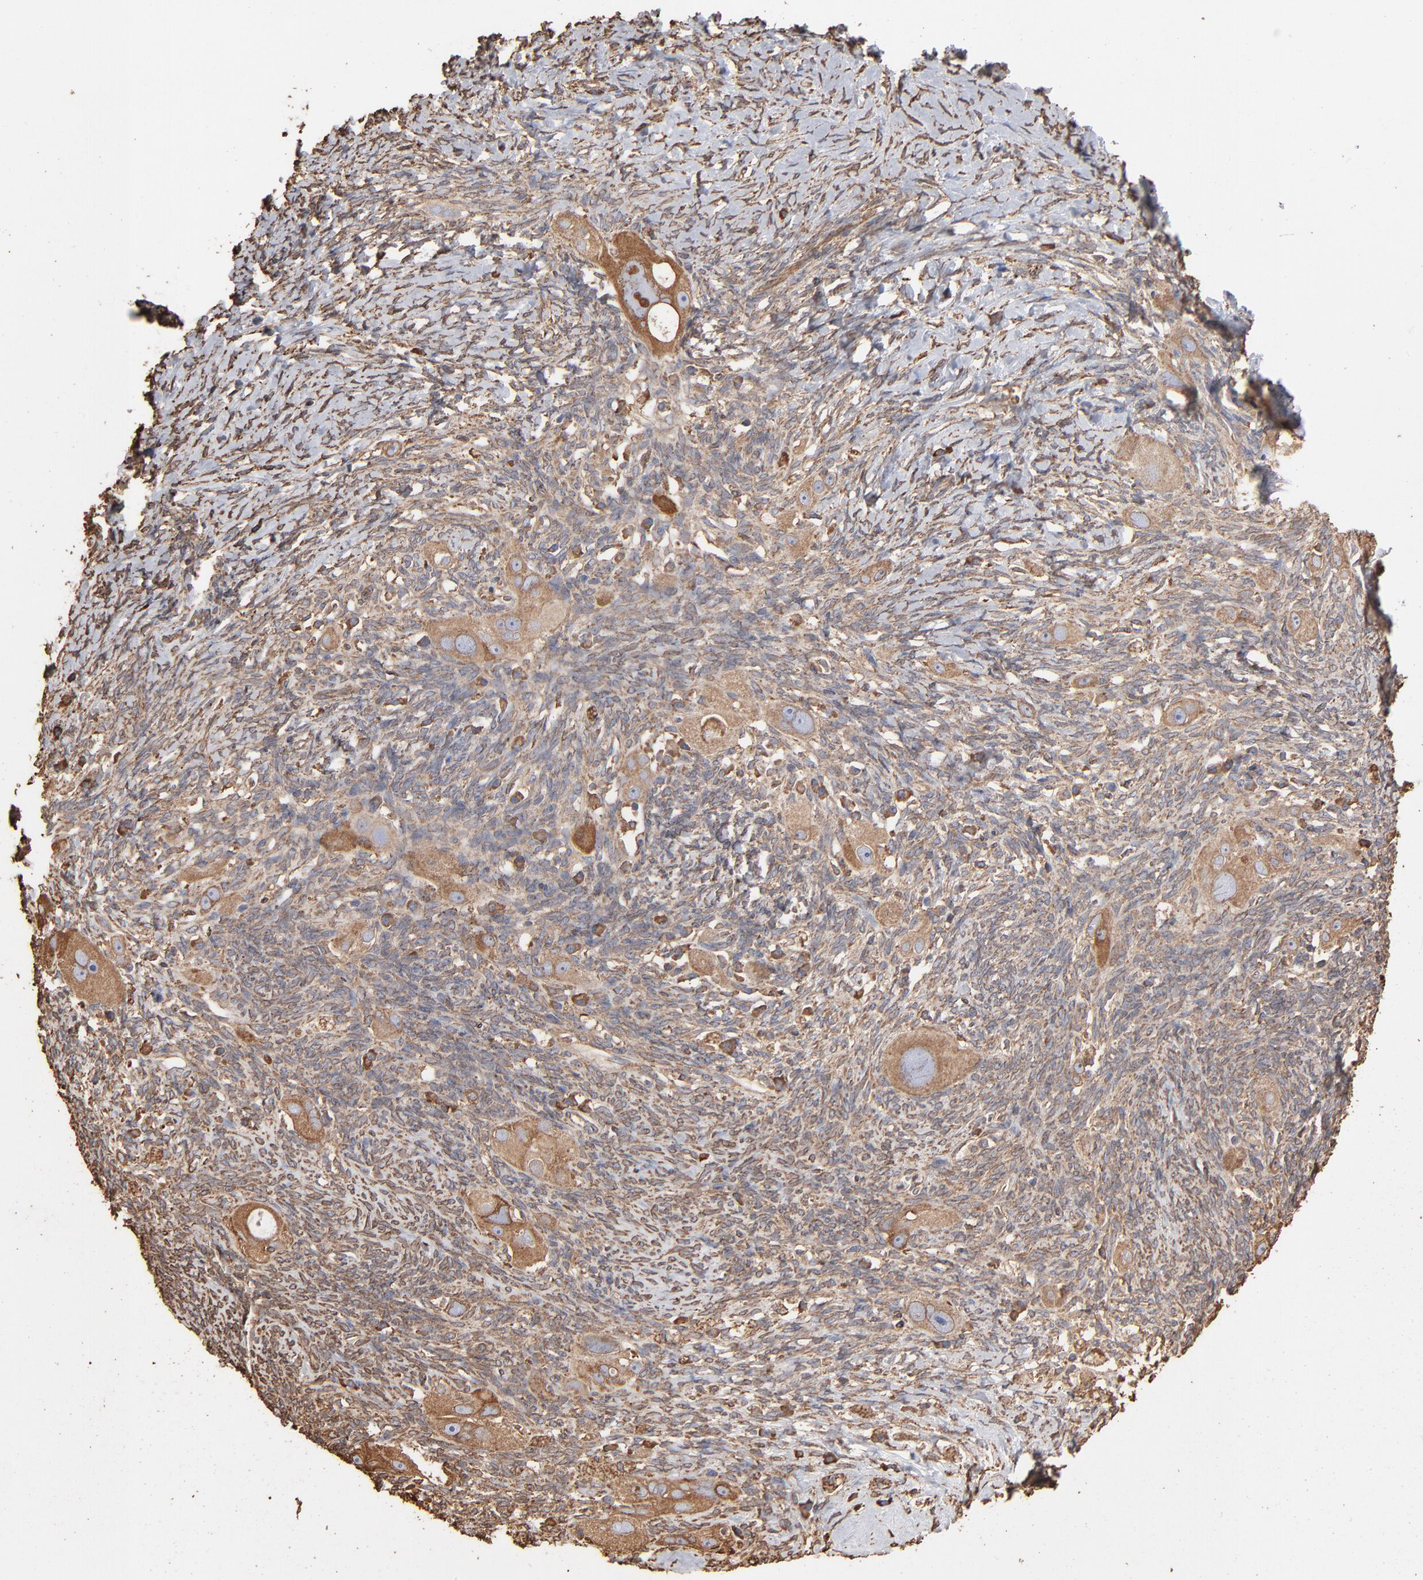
{"staining": {"intensity": "moderate", "quantity": ">75%", "location": "cytoplasmic/membranous"}, "tissue": "ovarian cancer", "cell_type": "Tumor cells", "image_type": "cancer", "snomed": [{"axis": "morphology", "description": "Normal tissue, NOS"}, {"axis": "morphology", "description": "Cystadenocarcinoma, serous, NOS"}, {"axis": "topography", "description": "Ovary"}], "caption": "Immunohistochemistry of ovarian serous cystadenocarcinoma shows medium levels of moderate cytoplasmic/membranous expression in about >75% of tumor cells. Nuclei are stained in blue.", "gene": "PDIA3", "patient": {"sex": "female", "age": 62}}